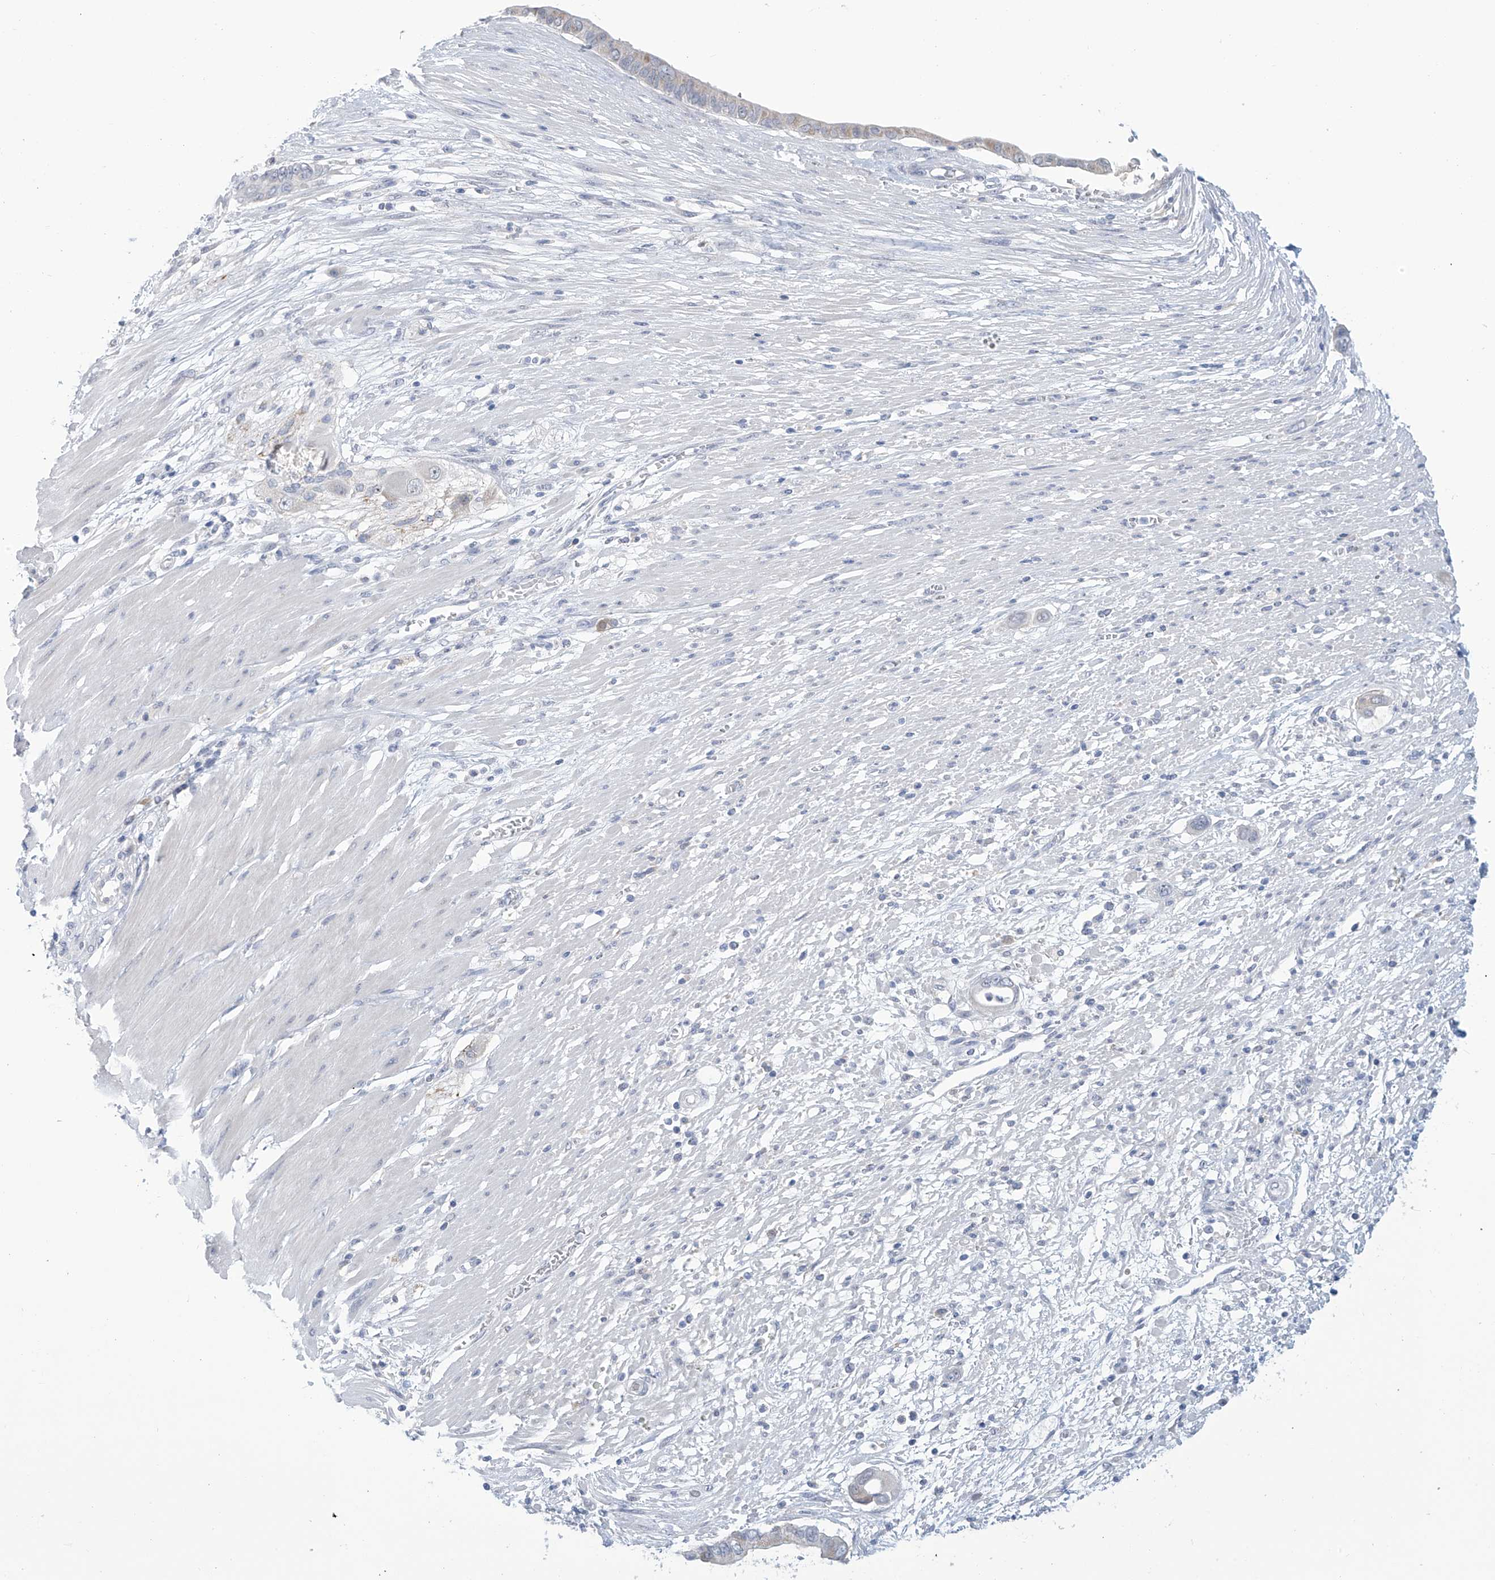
{"staining": {"intensity": "negative", "quantity": "none", "location": "none"}, "tissue": "pancreatic cancer", "cell_type": "Tumor cells", "image_type": "cancer", "snomed": [{"axis": "morphology", "description": "Adenocarcinoma, NOS"}, {"axis": "topography", "description": "Pancreas"}], "caption": "Adenocarcinoma (pancreatic) stained for a protein using immunohistochemistry (IHC) exhibits no staining tumor cells.", "gene": "IBA57", "patient": {"sex": "male", "age": 68}}